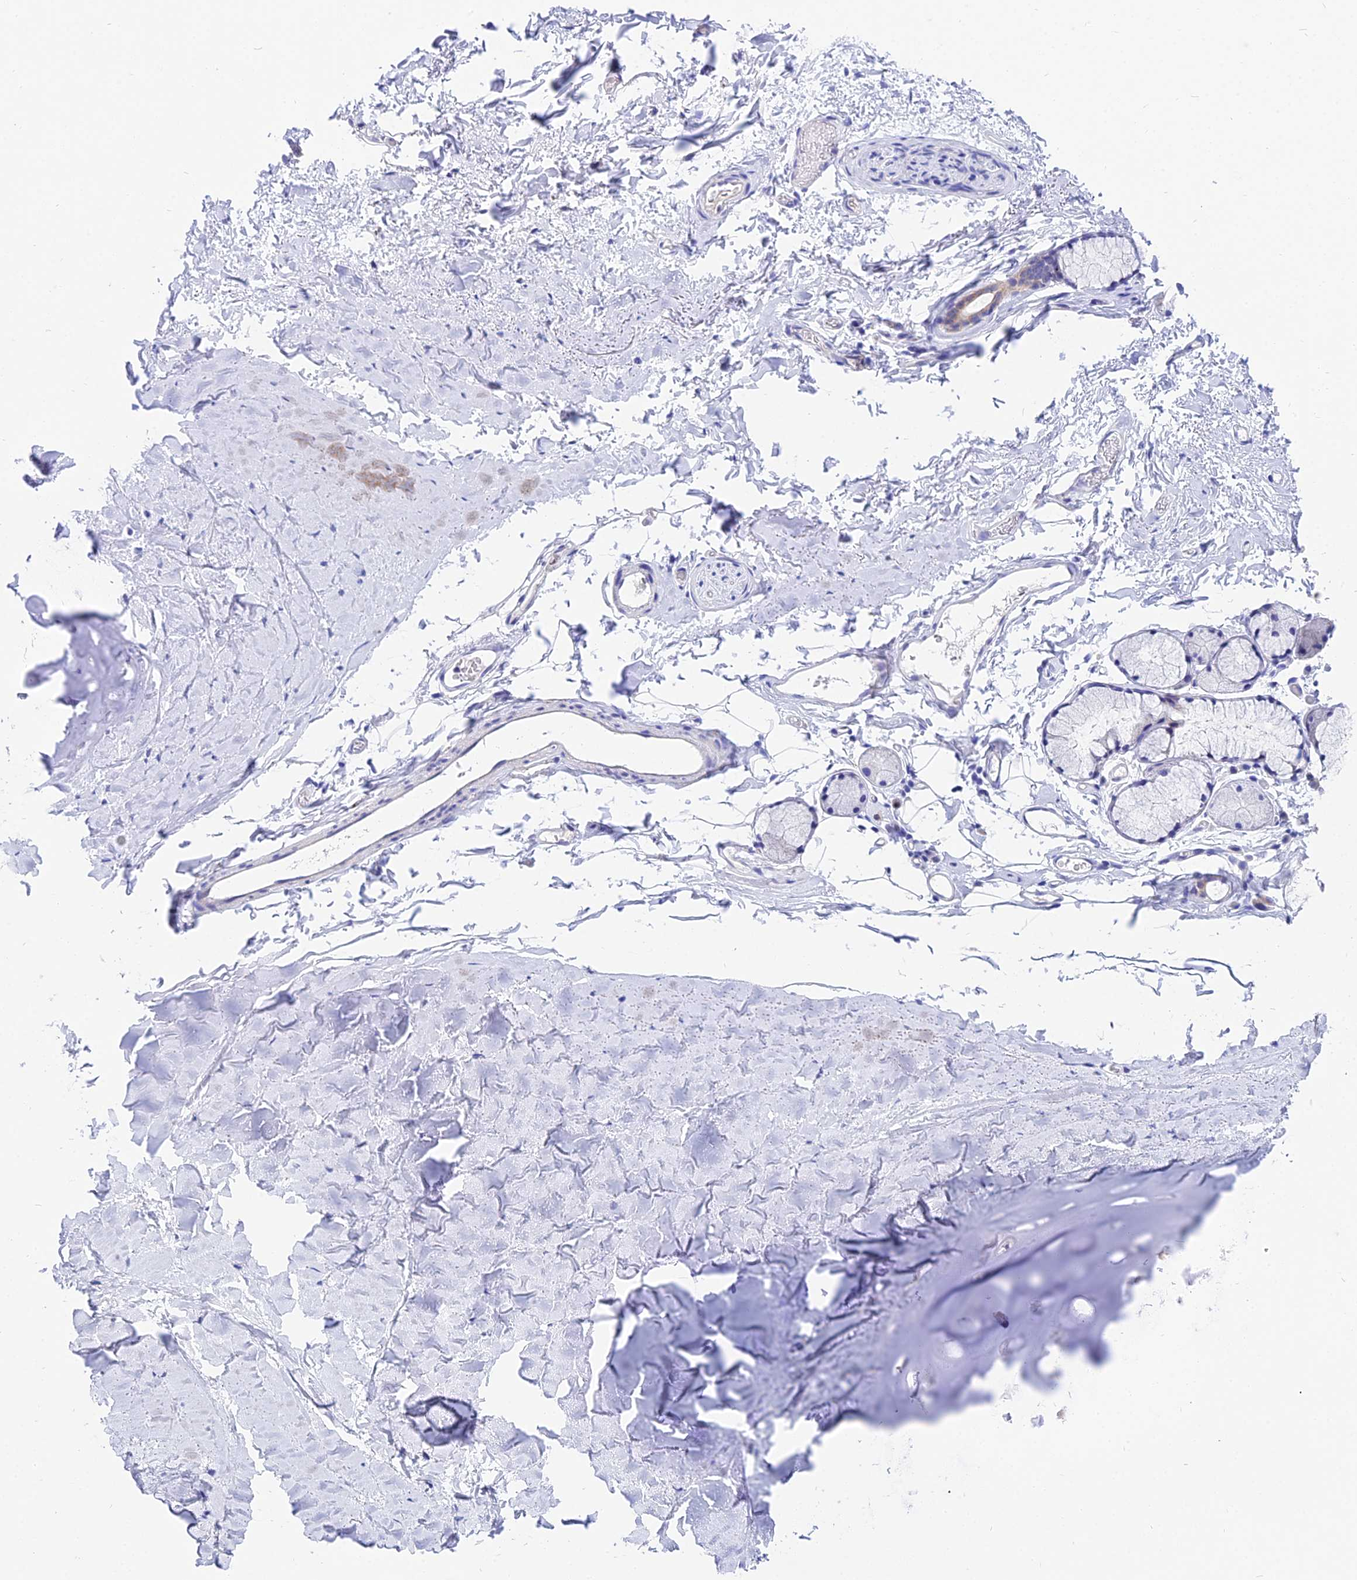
{"staining": {"intensity": "negative", "quantity": "none", "location": "none"}, "tissue": "adipose tissue", "cell_type": "Adipocytes", "image_type": "normal", "snomed": [{"axis": "morphology", "description": "Normal tissue, NOS"}, {"axis": "topography", "description": "Bronchus"}], "caption": "The histopathology image shows no staining of adipocytes in unremarkable adipose tissue.", "gene": "CEP41", "patient": {"sex": "female", "age": 73}}